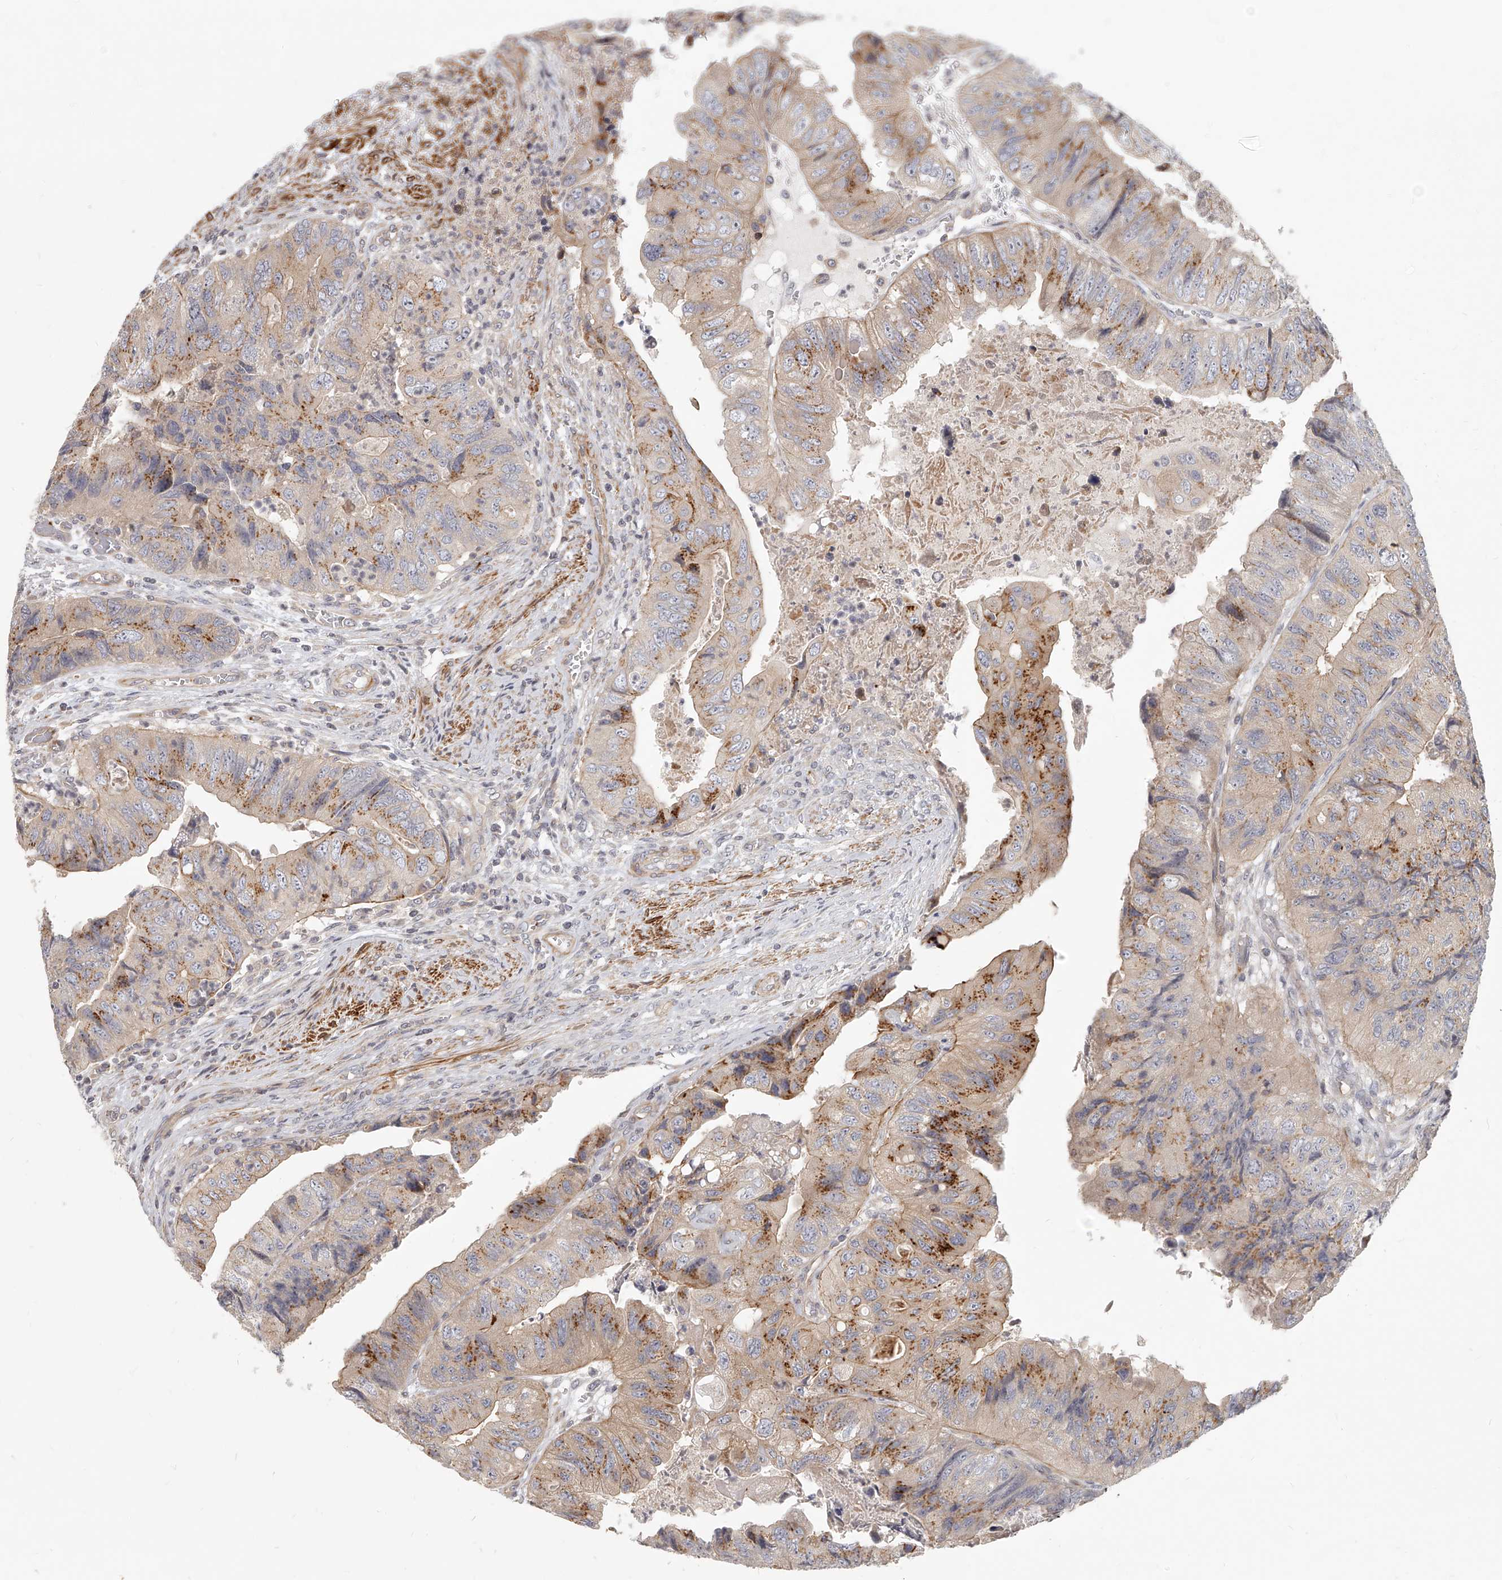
{"staining": {"intensity": "moderate", "quantity": "25%-75%", "location": "cytoplasmic/membranous"}, "tissue": "colorectal cancer", "cell_type": "Tumor cells", "image_type": "cancer", "snomed": [{"axis": "morphology", "description": "Adenocarcinoma, NOS"}, {"axis": "topography", "description": "Rectum"}], "caption": "Adenocarcinoma (colorectal) tissue displays moderate cytoplasmic/membranous expression in approximately 25%-75% of tumor cells, visualized by immunohistochemistry.", "gene": "SLC37A1", "patient": {"sex": "male", "age": 63}}